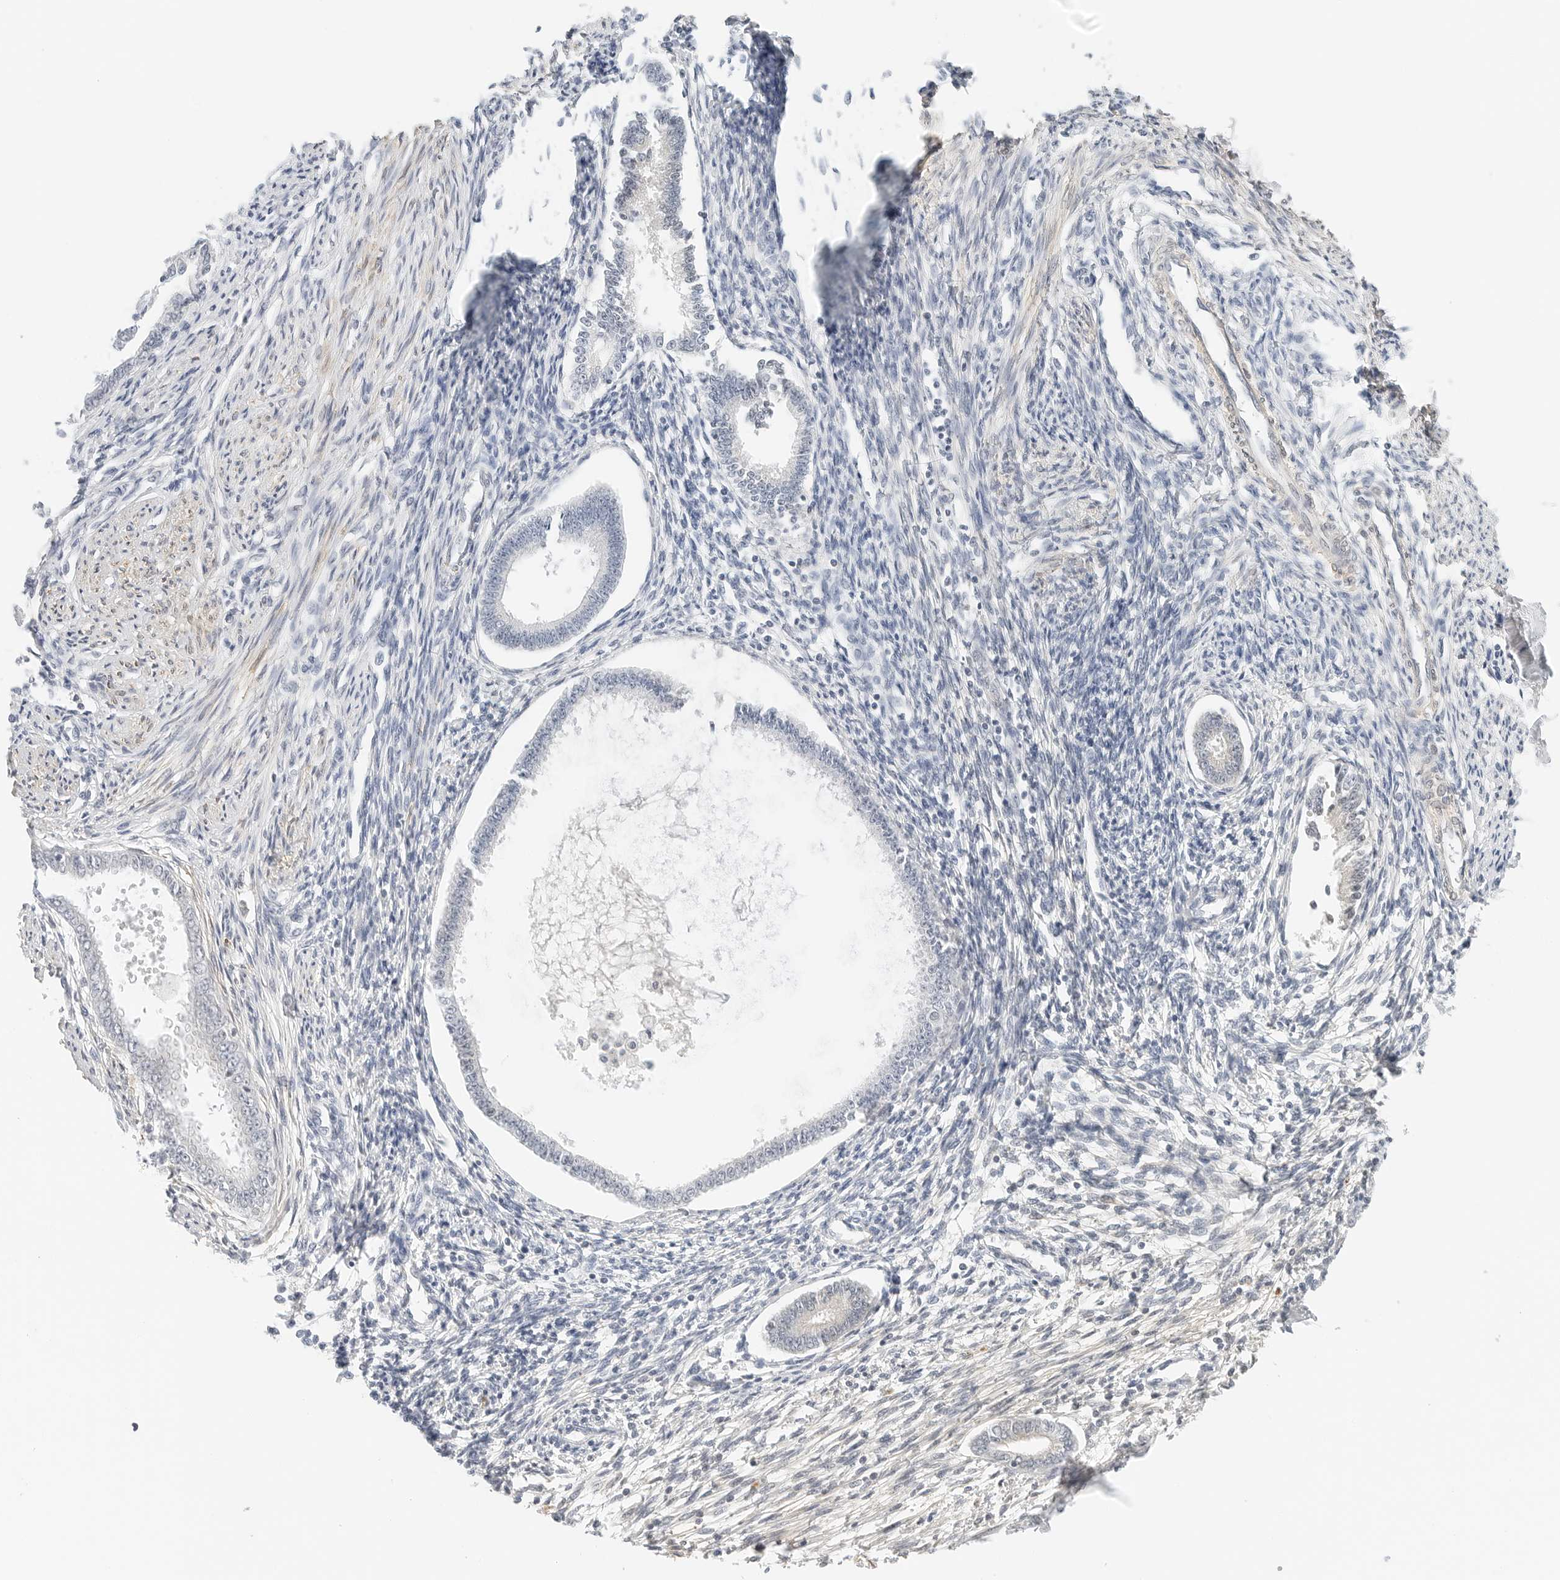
{"staining": {"intensity": "negative", "quantity": "none", "location": "none"}, "tissue": "endometrium", "cell_type": "Cells in endometrial stroma", "image_type": "normal", "snomed": [{"axis": "morphology", "description": "Normal tissue, NOS"}, {"axis": "topography", "description": "Endometrium"}], "caption": "The histopathology image demonstrates no significant expression in cells in endometrial stroma of endometrium.", "gene": "PKDCC", "patient": {"sex": "female", "age": 56}}